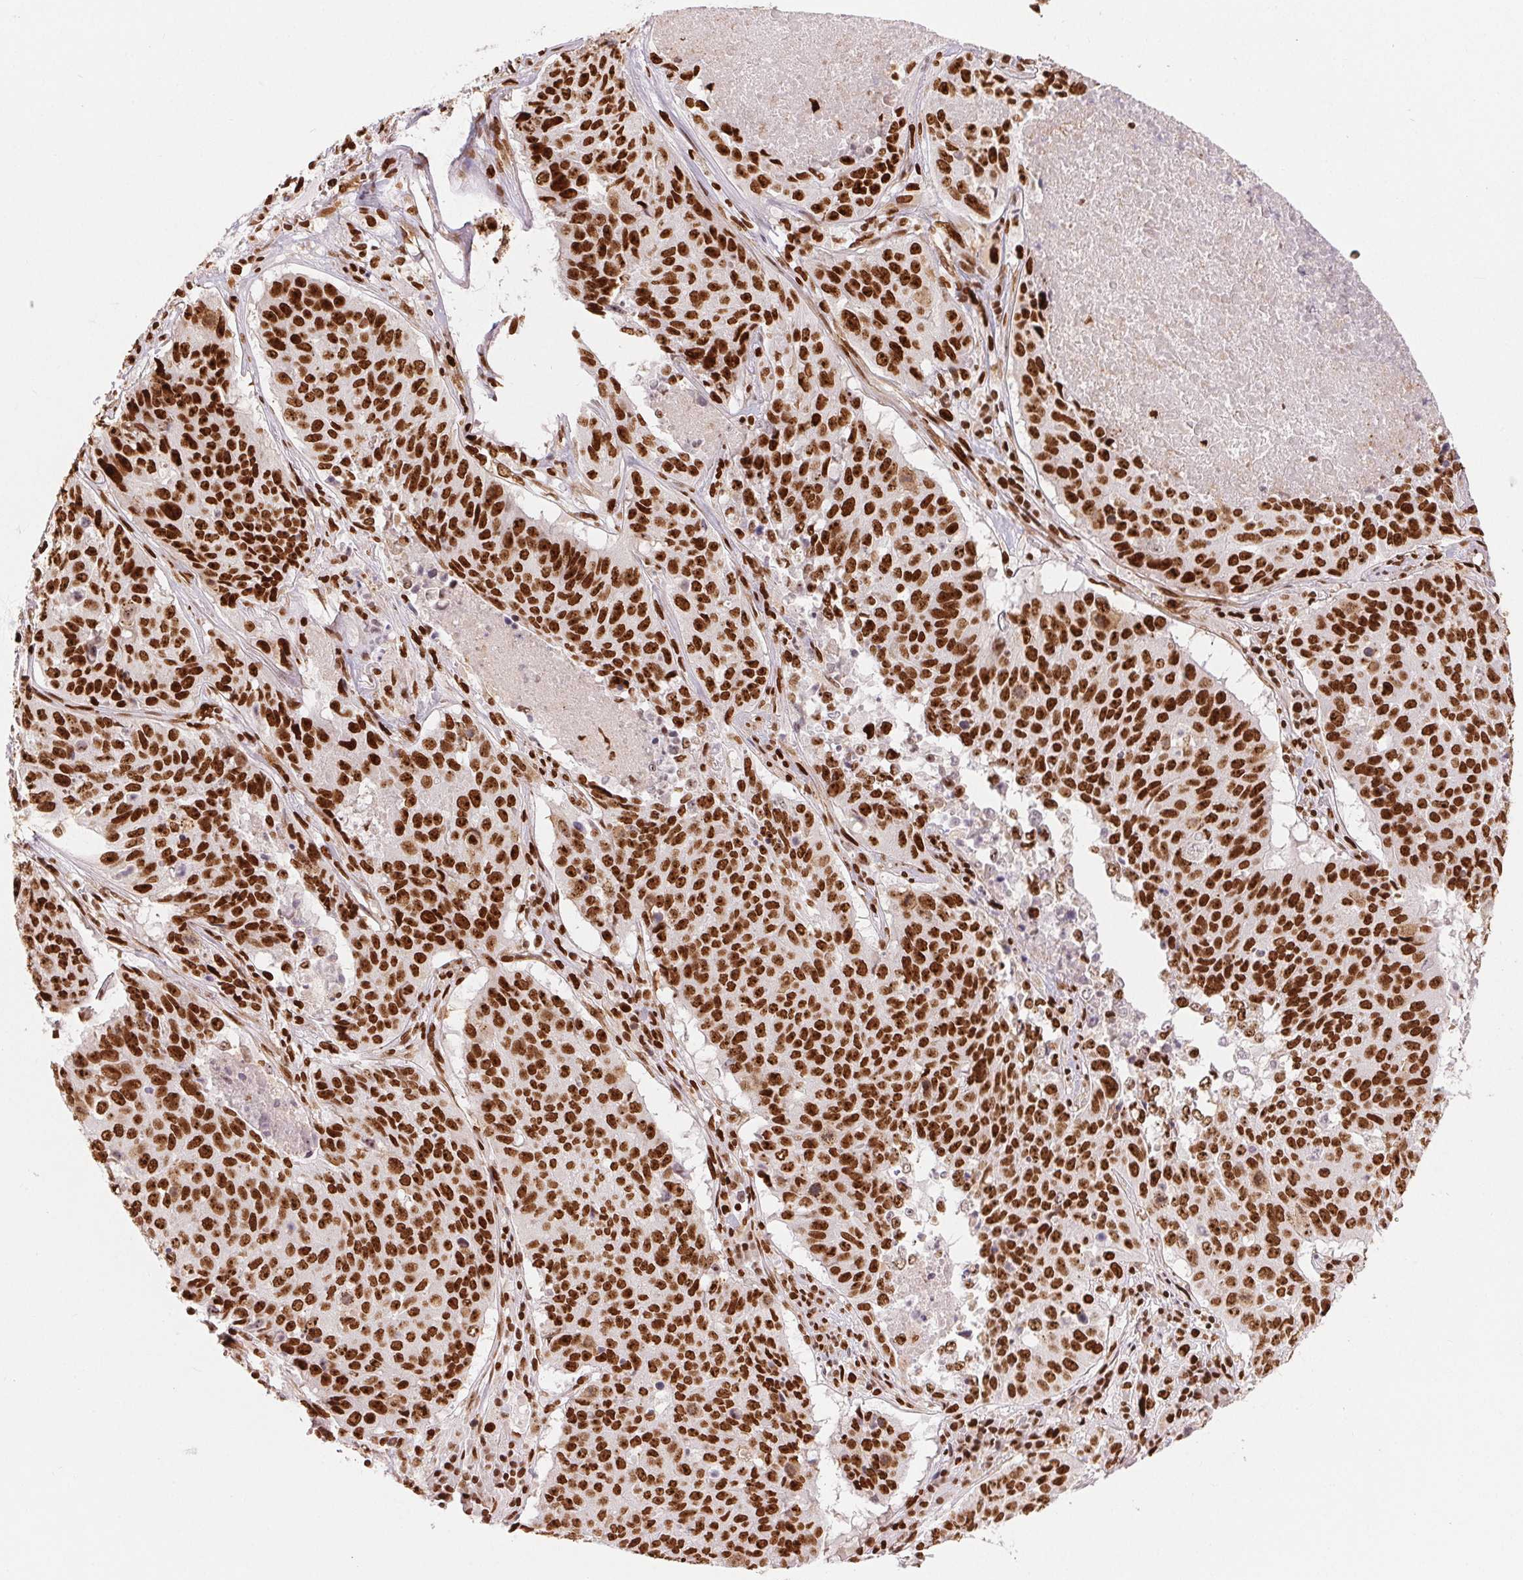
{"staining": {"intensity": "strong", "quantity": ">75%", "location": "nuclear"}, "tissue": "lung cancer", "cell_type": "Tumor cells", "image_type": "cancer", "snomed": [{"axis": "morphology", "description": "Normal tissue, NOS"}, {"axis": "morphology", "description": "Squamous cell carcinoma, NOS"}, {"axis": "topography", "description": "Bronchus"}, {"axis": "topography", "description": "Lung"}], "caption": "A brown stain labels strong nuclear staining of a protein in squamous cell carcinoma (lung) tumor cells.", "gene": "ZNF80", "patient": {"sex": "male", "age": 64}}